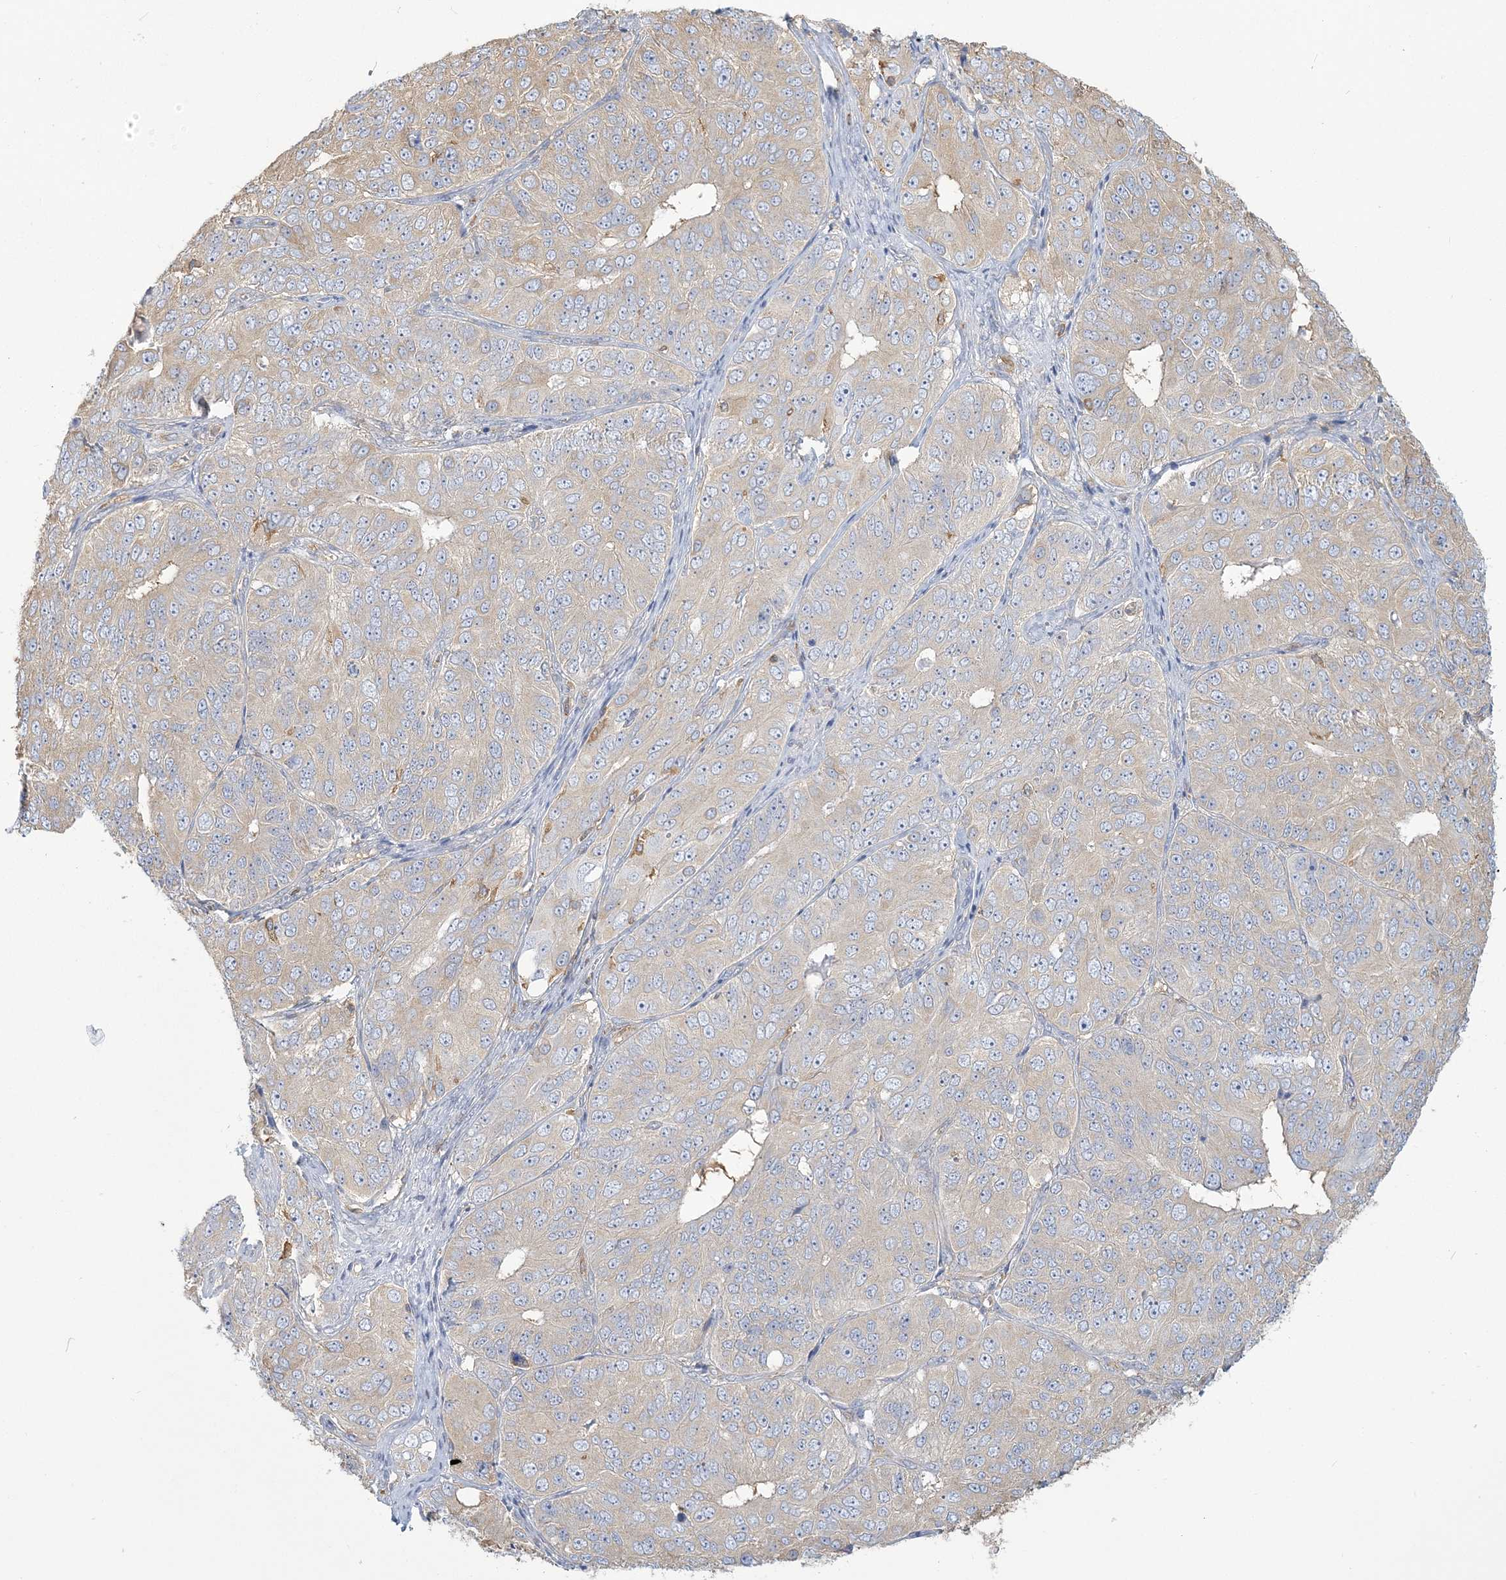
{"staining": {"intensity": "weak", "quantity": "<25%", "location": "cytoplasmic/membranous"}, "tissue": "ovarian cancer", "cell_type": "Tumor cells", "image_type": "cancer", "snomed": [{"axis": "morphology", "description": "Carcinoma, endometroid"}, {"axis": "topography", "description": "Ovary"}], "caption": "Immunohistochemical staining of human ovarian endometroid carcinoma demonstrates no significant staining in tumor cells.", "gene": "ANKS1A", "patient": {"sex": "female", "age": 51}}